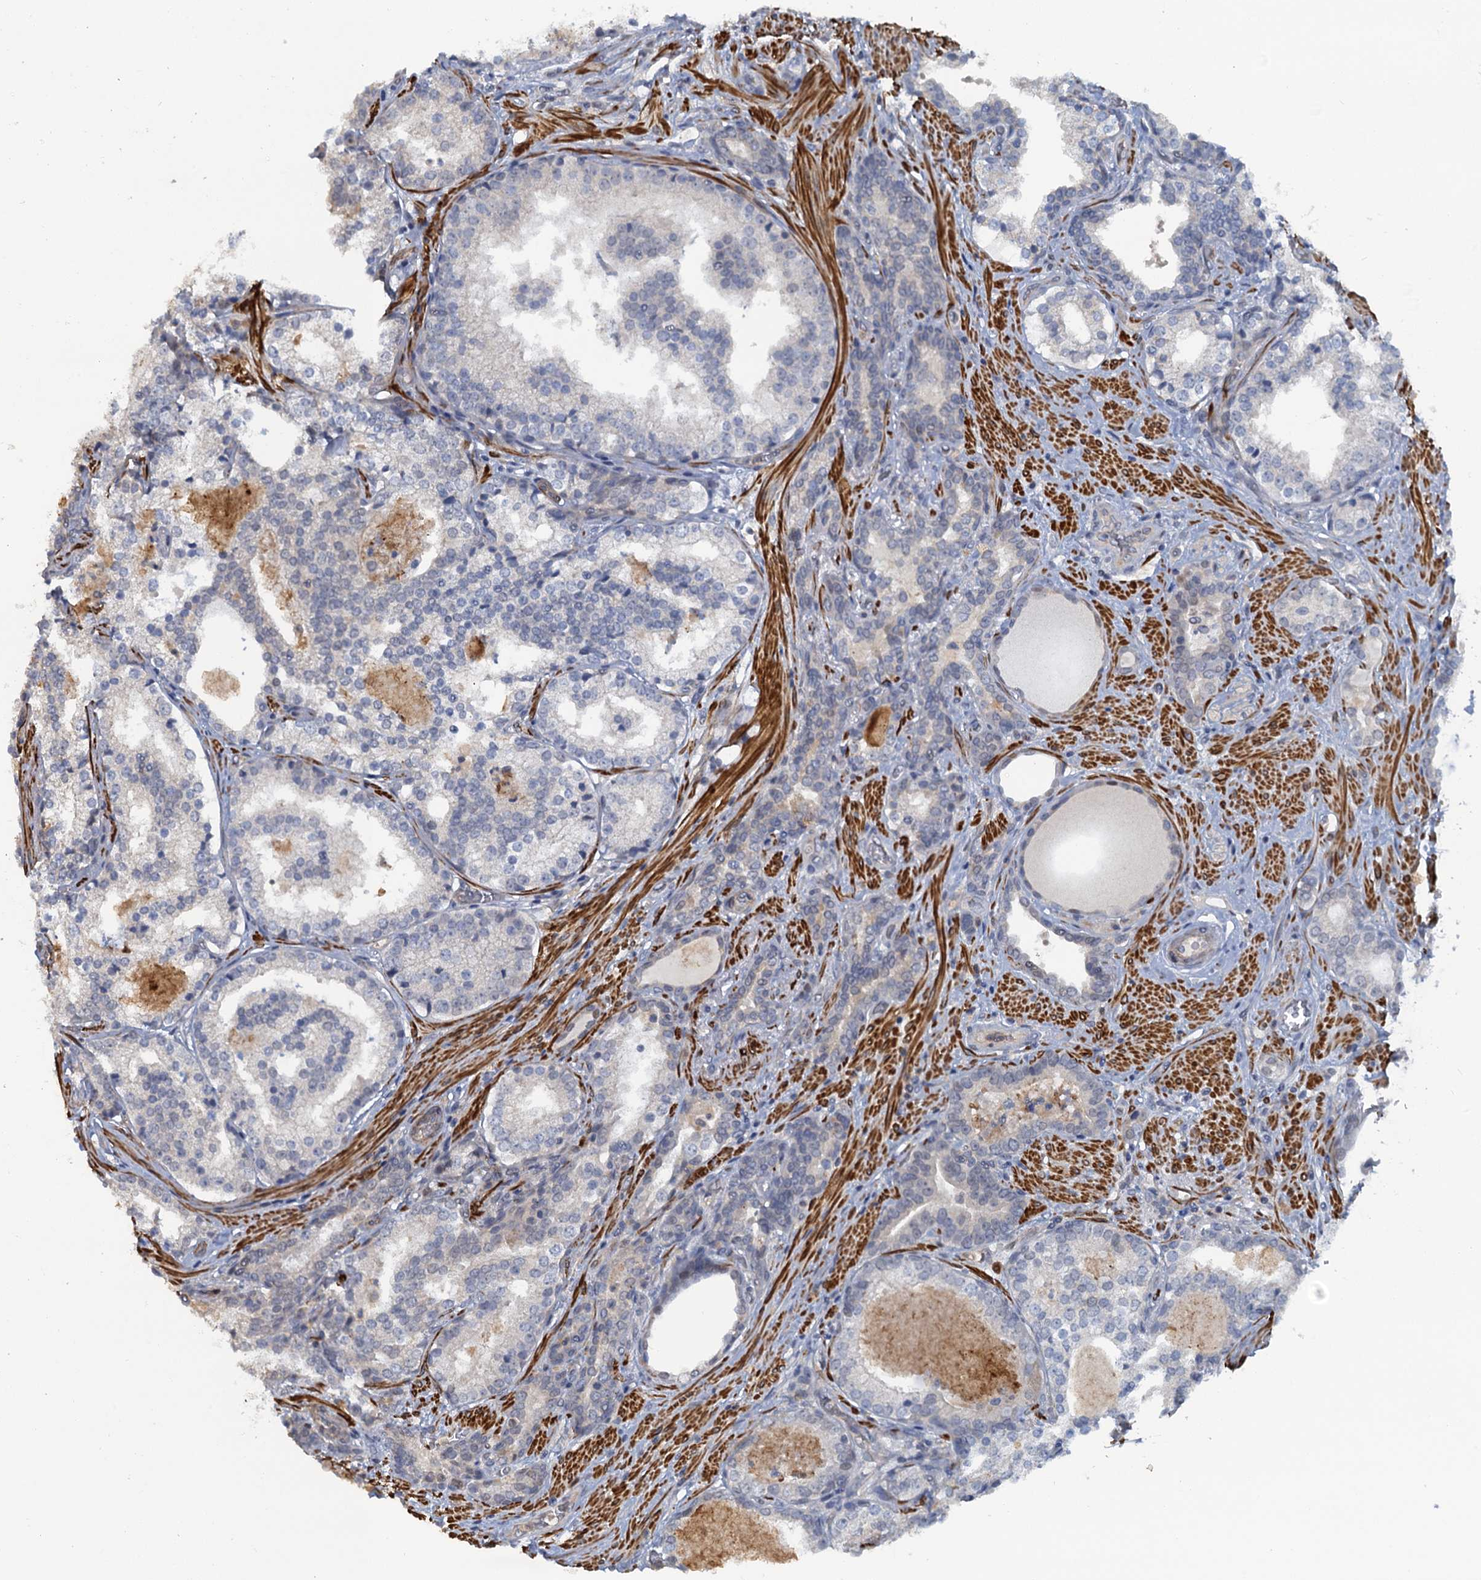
{"staining": {"intensity": "negative", "quantity": "none", "location": "none"}, "tissue": "prostate cancer", "cell_type": "Tumor cells", "image_type": "cancer", "snomed": [{"axis": "morphology", "description": "Adenocarcinoma, High grade"}, {"axis": "topography", "description": "Prostate"}], "caption": "Protein analysis of prostate cancer displays no significant positivity in tumor cells. (DAB immunohistochemistry visualized using brightfield microscopy, high magnification).", "gene": "MYO16", "patient": {"sex": "male", "age": 58}}